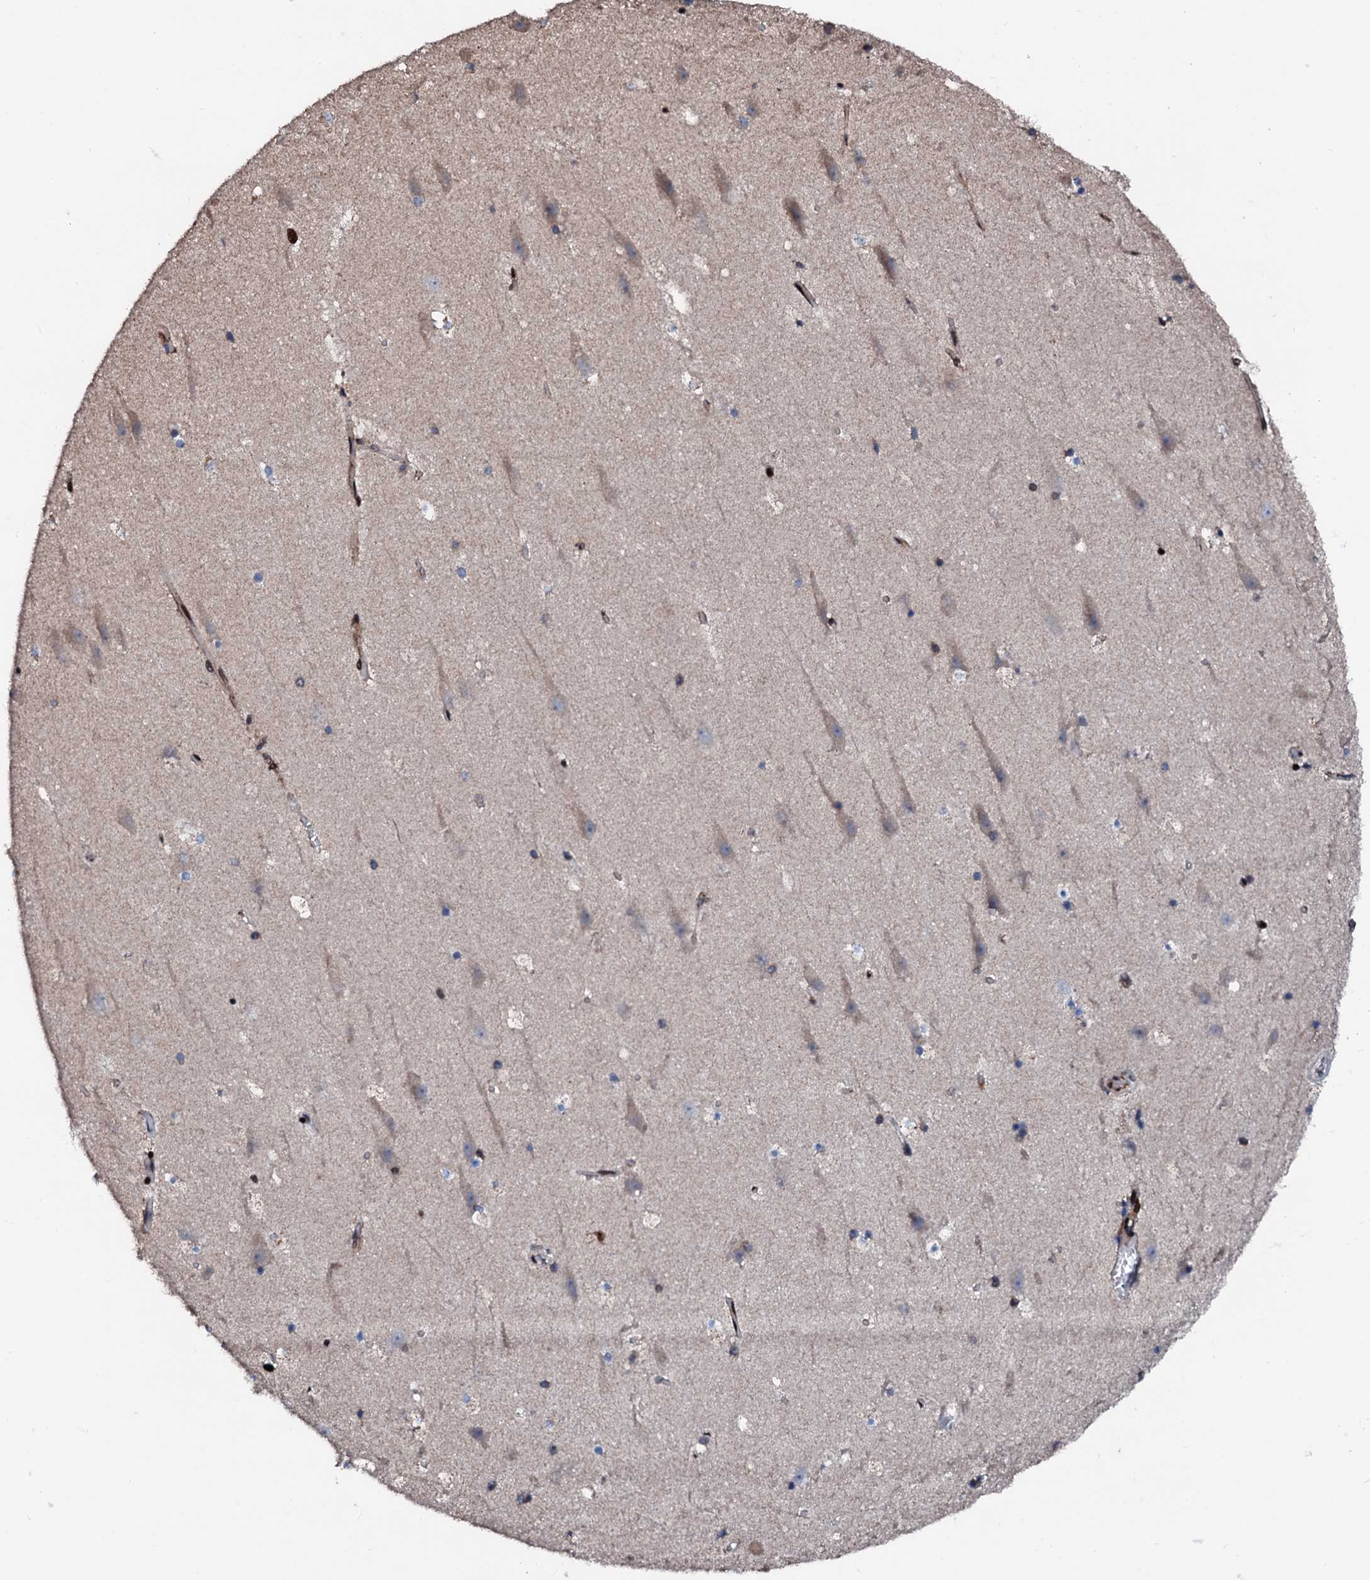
{"staining": {"intensity": "moderate", "quantity": "<25%", "location": "nuclear"}, "tissue": "hippocampus", "cell_type": "Glial cells", "image_type": "normal", "snomed": [{"axis": "morphology", "description": "Normal tissue, NOS"}, {"axis": "topography", "description": "Hippocampus"}], "caption": "Moderate nuclear staining is present in about <25% of glial cells in benign hippocampus.", "gene": "KIF18A", "patient": {"sex": "female", "age": 52}}